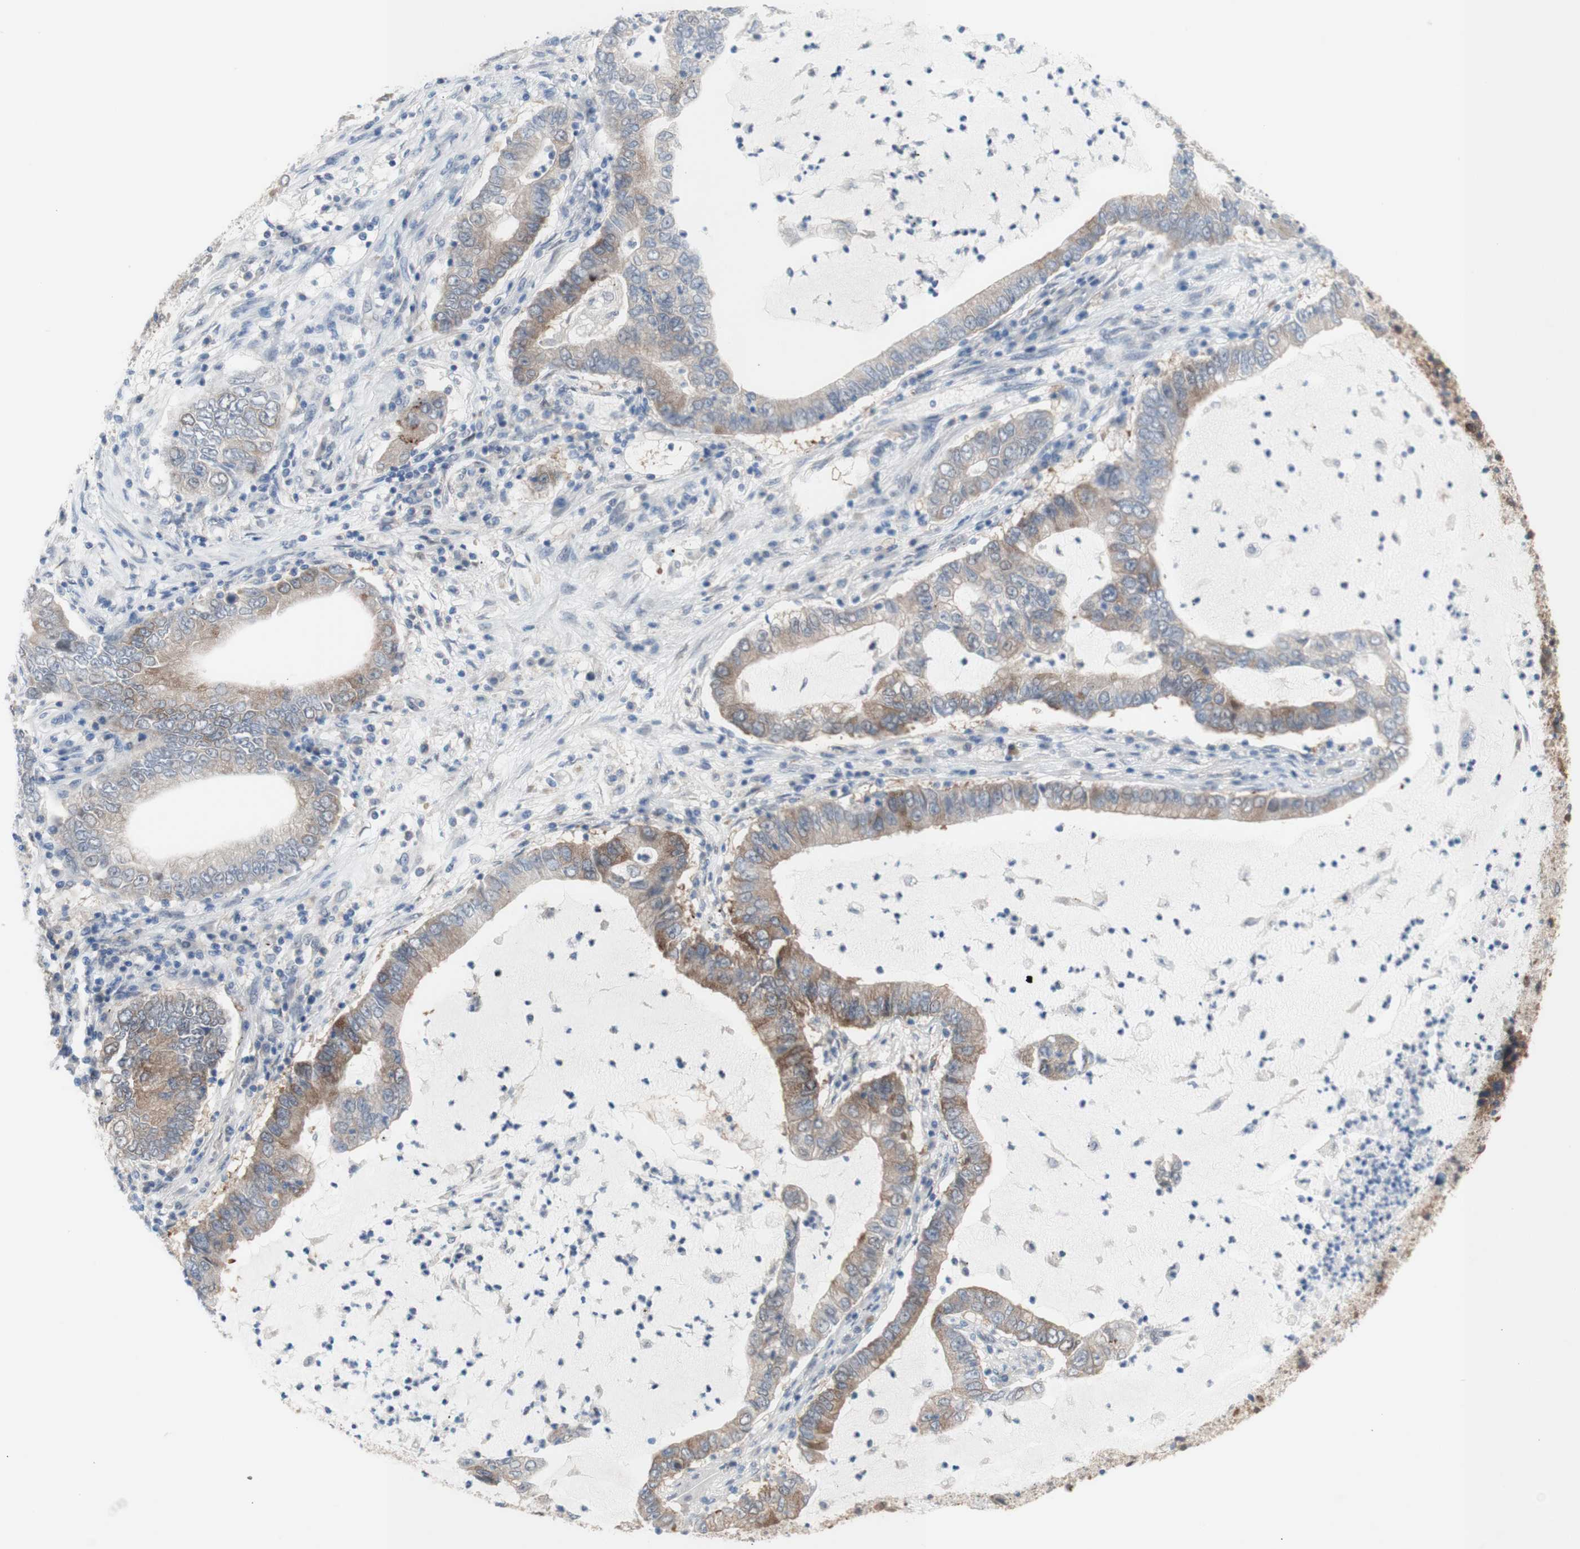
{"staining": {"intensity": "moderate", "quantity": "25%-75%", "location": "cytoplasmic/membranous"}, "tissue": "lung cancer", "cell_type": "Tumor cells", "image_type": "cancer", "snomed": [{"axis": "morphology", "description": "Adenocarcinoma, NOS"}, {"axis": "topography", "description": "Lung"}], "caption": "Human lung cancer (adenocarcinoma) stained with a brown dye reveals moderate cytoplasmic/membranous positive positivity in about 25%-75% of tumor cells.", "gene": "PRMT5", "patient": {"sex": "female", "age": 51}}